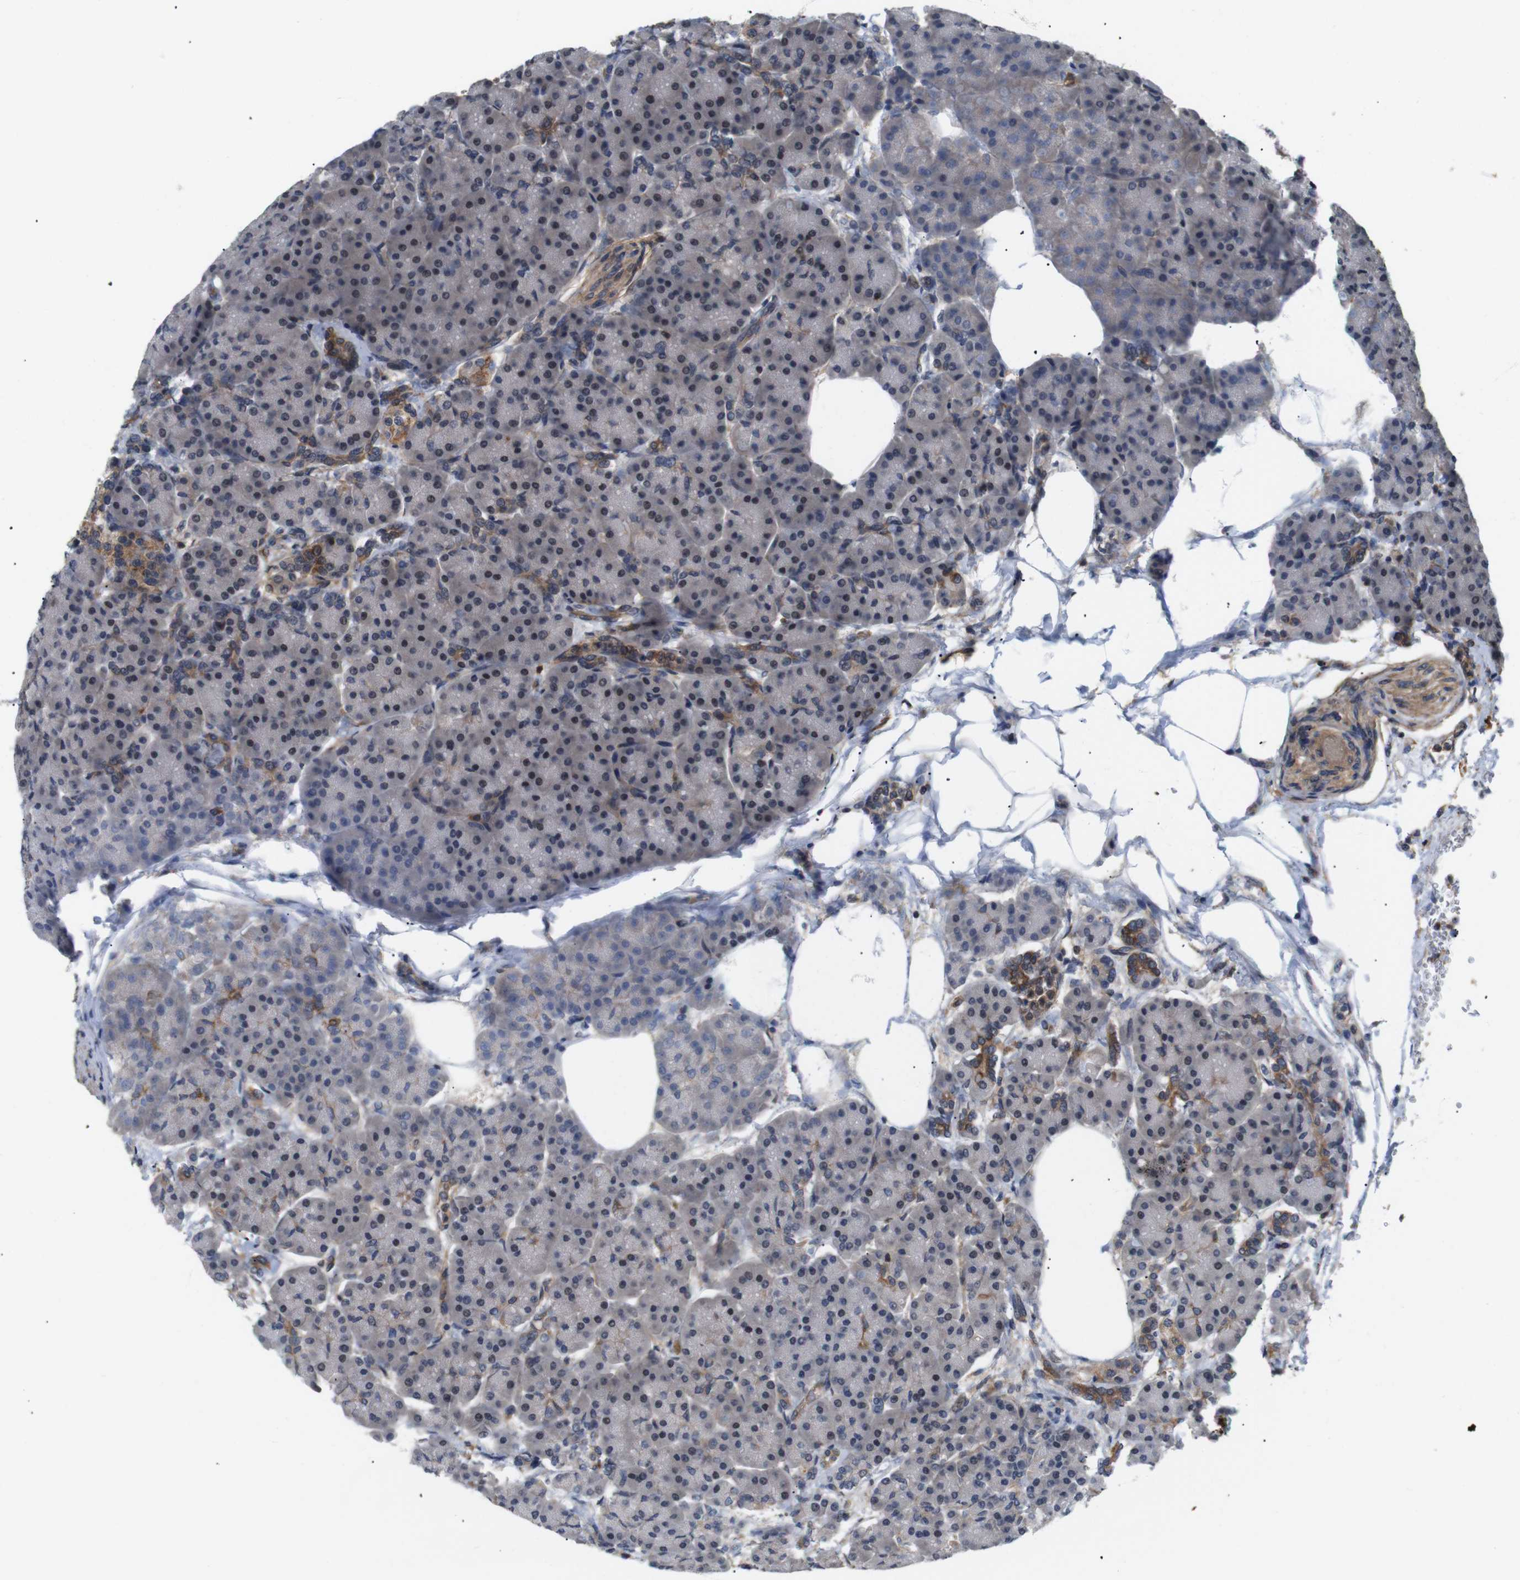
{"staining": {"intensity": "moderate", "quantity": "<25%", "location": "cytoplasmic/membranous"}, "tissue": "pancreas", "cell_type": "Exocrine glandular cells", "image_type": "normal", "snomed": [{"axis": "morphology", "description": "Normal tissue, NOS"}, {"axis": "topography", "description": "Pancreas"}], "caption": "Human pancreas stained for a protein (brown) displays moderate cytoplasmic/membranous positive staining in approximately <25% of exocrine glandular cells.", "gene": "BRWD3", "patient": {"sex": "female", "age": 70}}